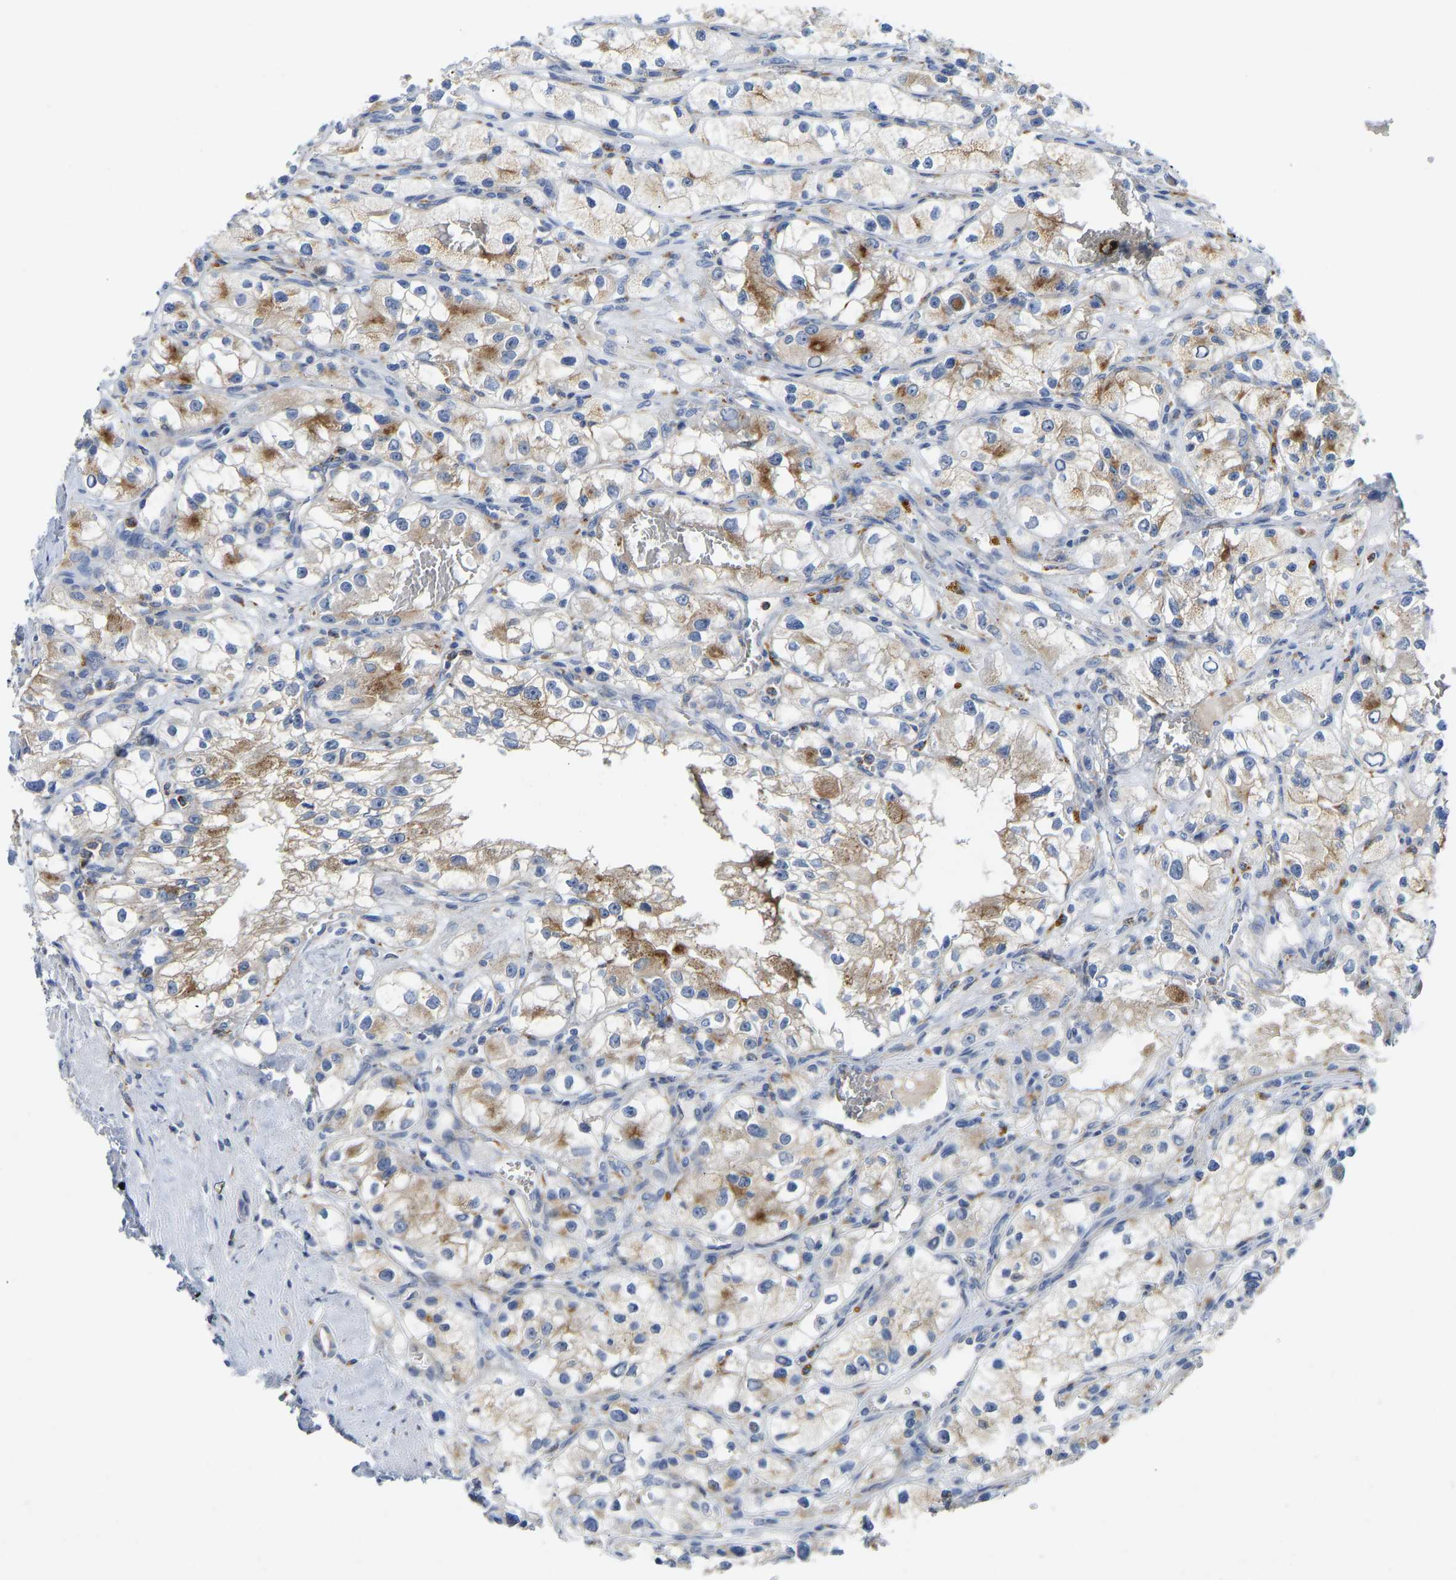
{"staining": {"intensity": "moderate", "quantity": "<25%", "location": "cytoplasmic/membranous"}, "tissue": "renal cancer", "cell_type": "Tumor cells", "image_type": "cancer", "snomed": [{"axis": "morphology", "description": "Adenocarcinoma, NOS"}, {"axis": "topography", "description": "Kidney"}], "caption": "Immunohistochemical staining of renal cancer (adenocarcinoma) displays moderate cytoplasmic/membranous protein positivity in about <25% of tumor cells. Using DAB (brown) and hematoxylin (blue) stains, captured at high magnification using brightfield microscopy.", "gene": "ATP6V1E1", "patient": {"sex": "female", "age": 57}}